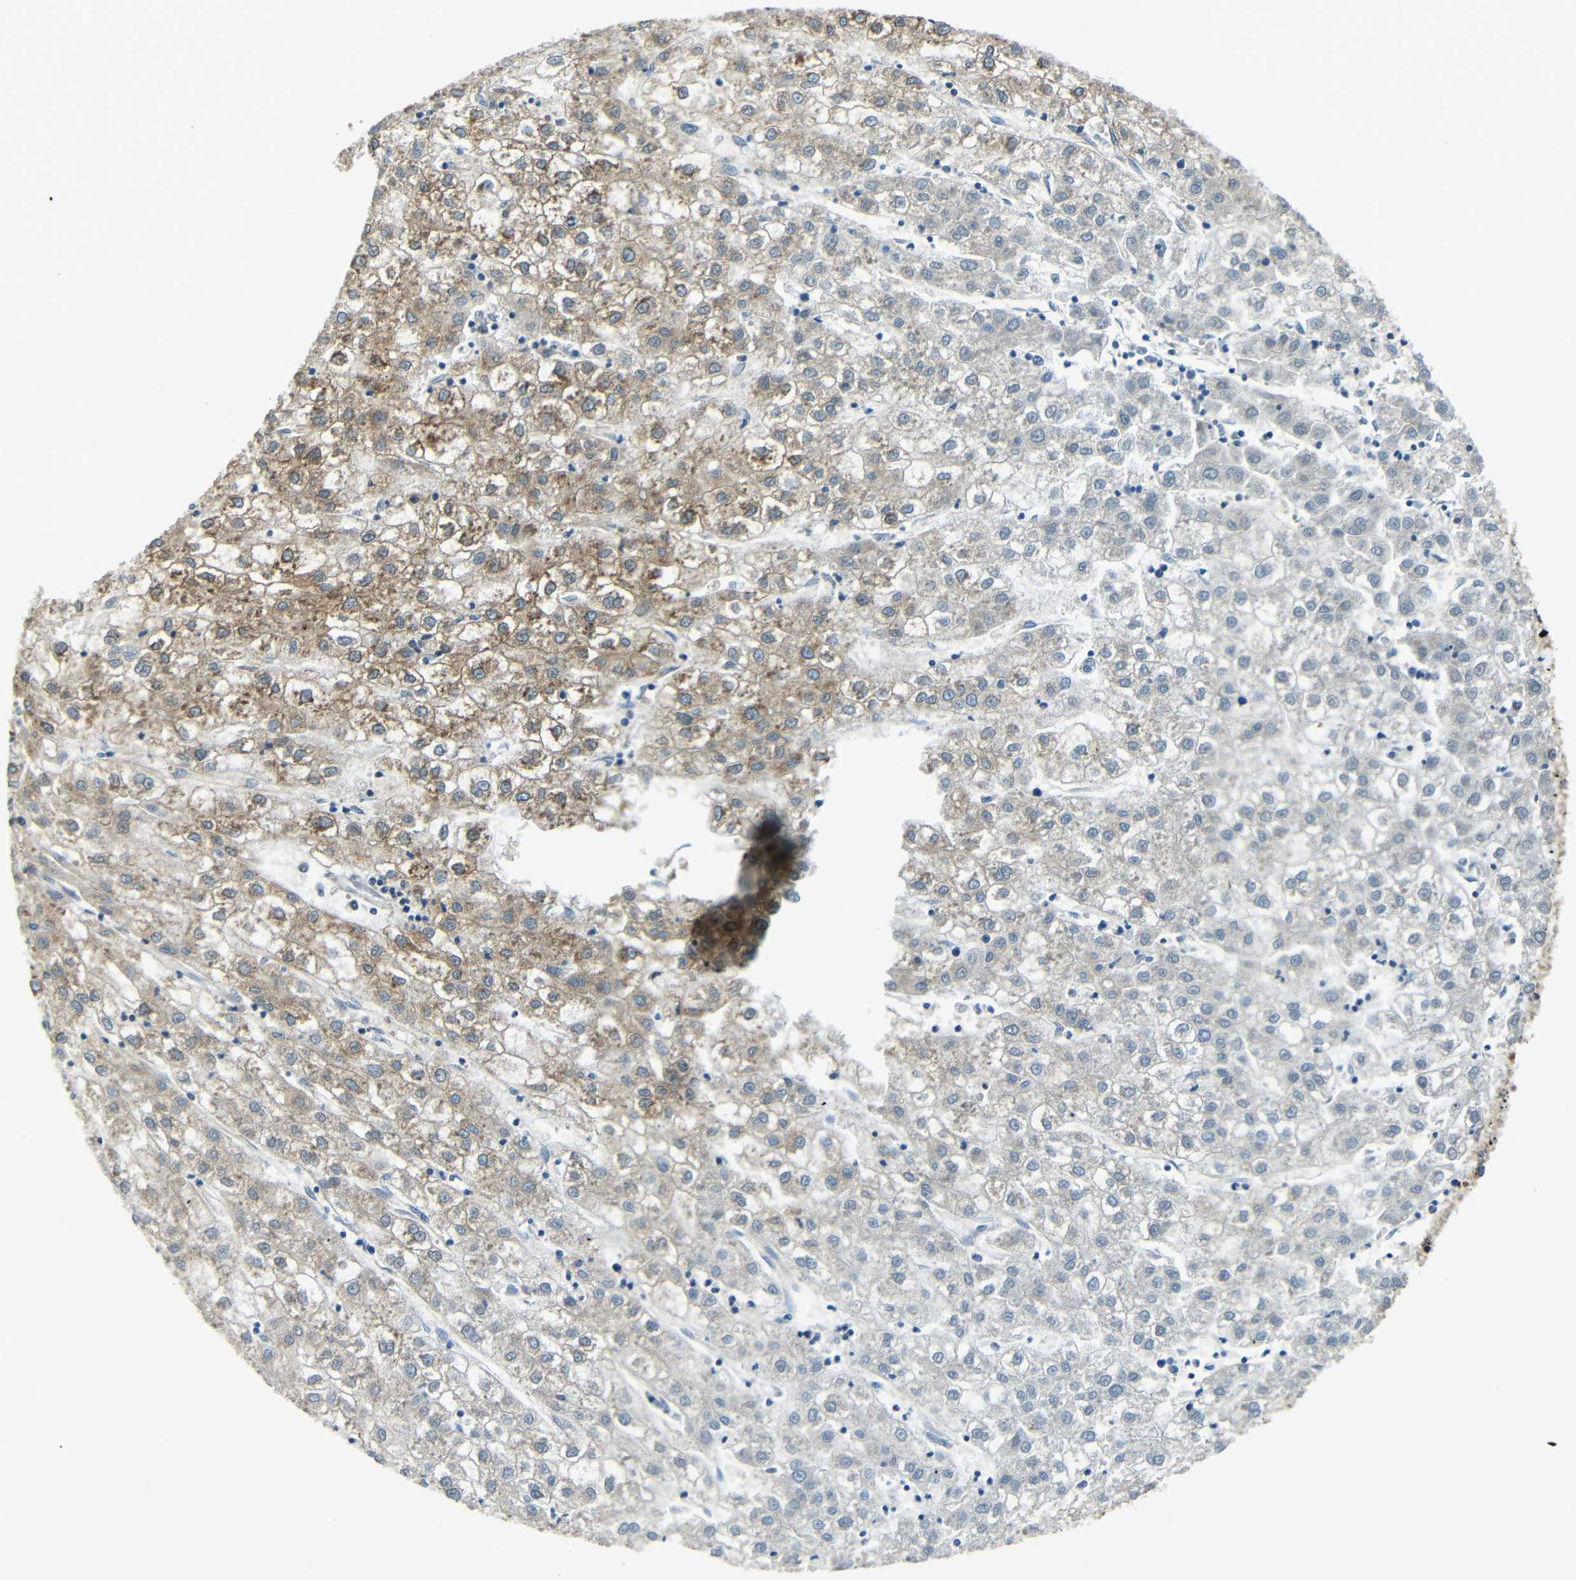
{"staining": {"intensity": "moderate", "quantity": "25%-75%", "location": "cytoplasmic/membranous"}, "tissue": "liver cancer", "cell_type": "Tumor cells", "image_type": "cancer", "snomed": [{"axis": "morphology", "description": "Carcinoma, Hepatocellular, NOS"}, {"axis": "topography", "description": "Liver"}], "caption": "This is a micrograph of immunohistochemistry staining of liver cancer, which shows moderate expression in the cytoplasmic/membranous of tumor cells.", "gene": "VAPB", "patient": {"sex": "male", "age": 72}}